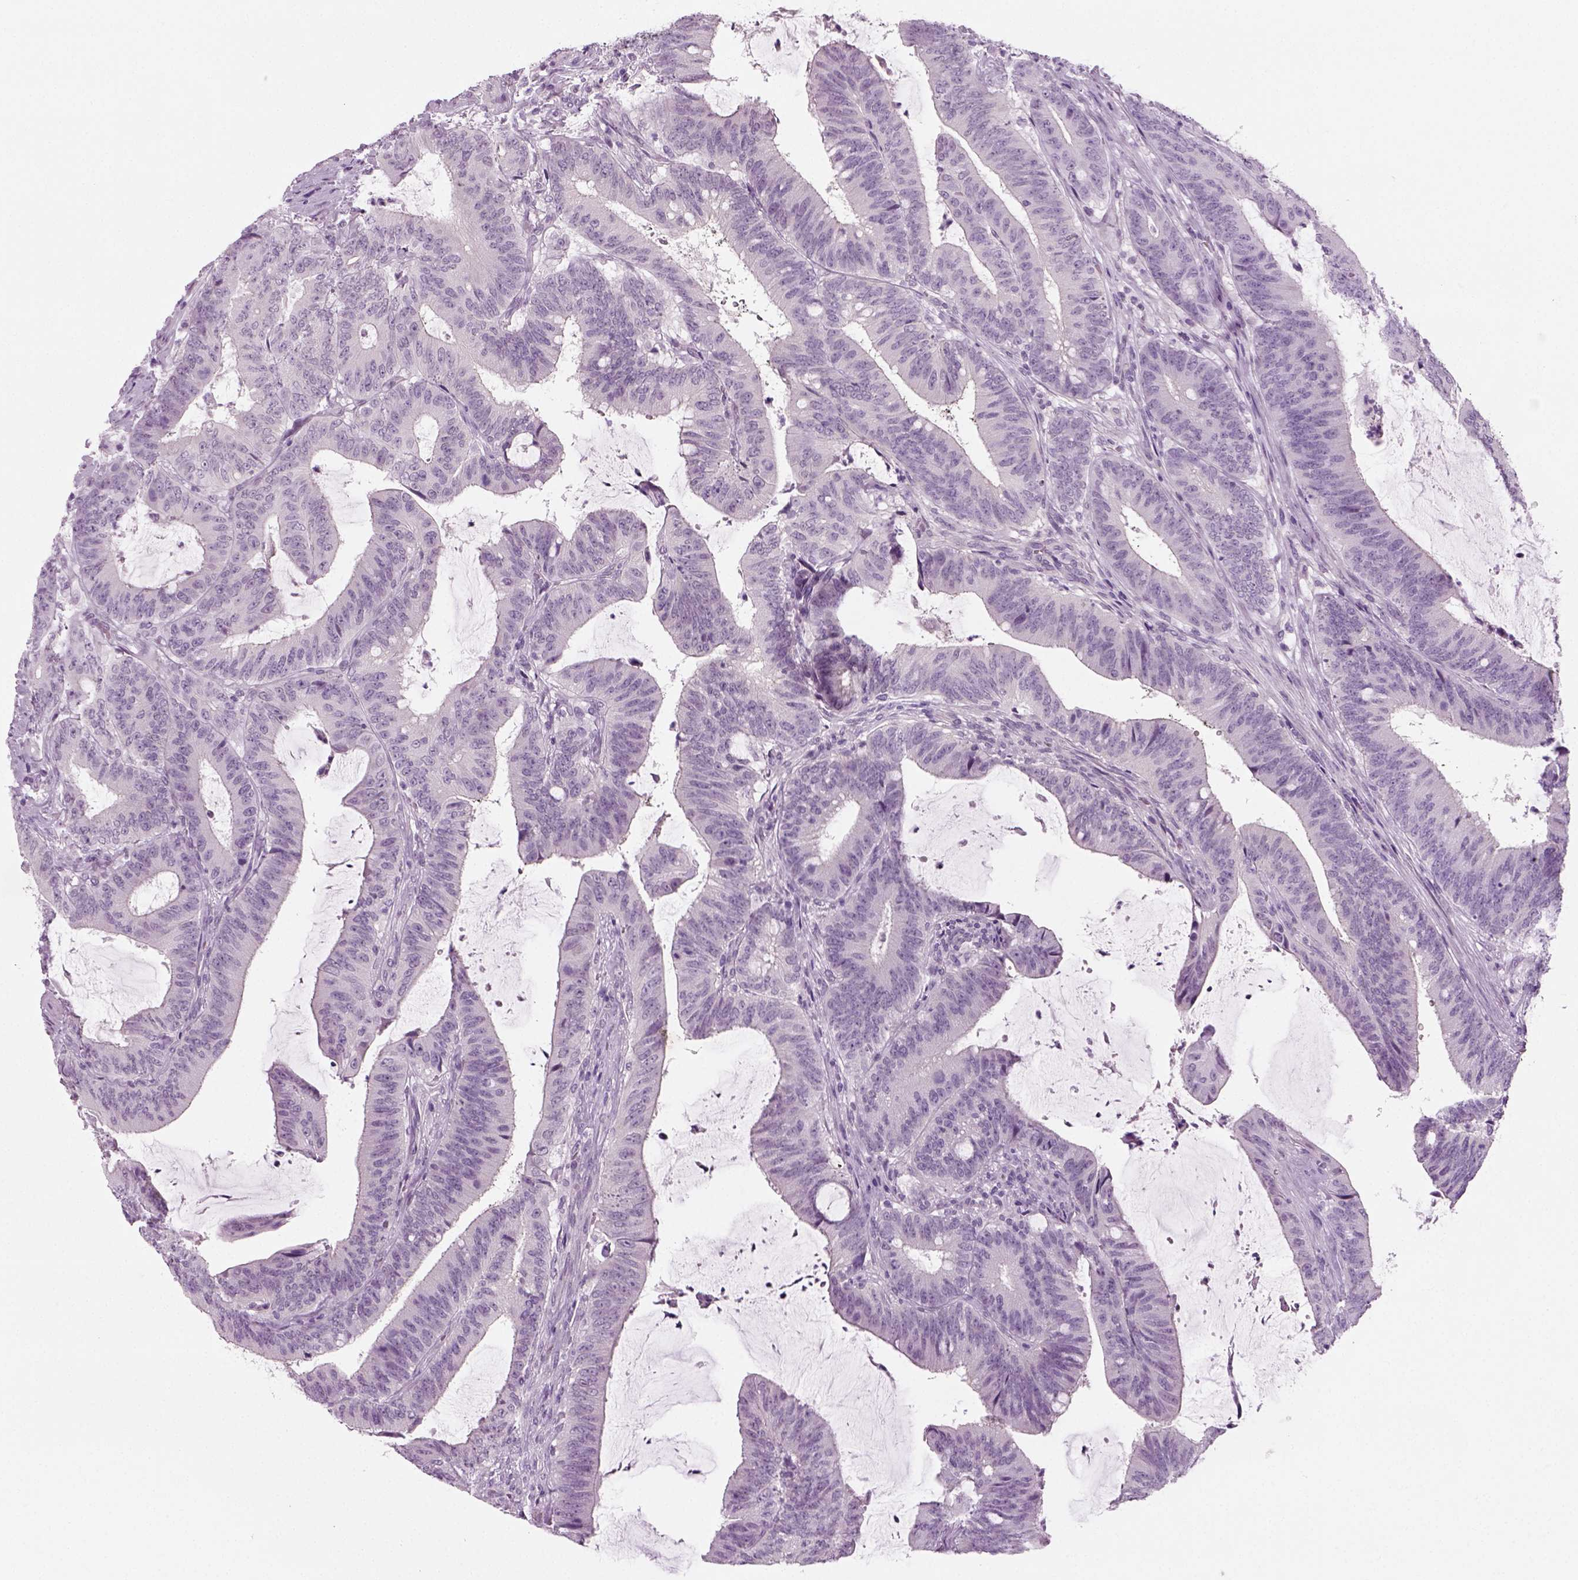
{"staining": {"intensity": "negative", "quantity": "none", "location": "none"}, "tissue": "colorectal cancer", "cell_type": "Tumor cells", "image_type": "cancer", "snomed": [{"axis": "morphology", "description": "Adenocarcinoma, NOS"}, {"axis": "topography", "description": "Colon"}], "caption": "Image shows no protein staining in tumor cells of colorectal cancer tissue.", "gene": "SPATA31E1", "patient": {"sex": "female", "age": 43}}